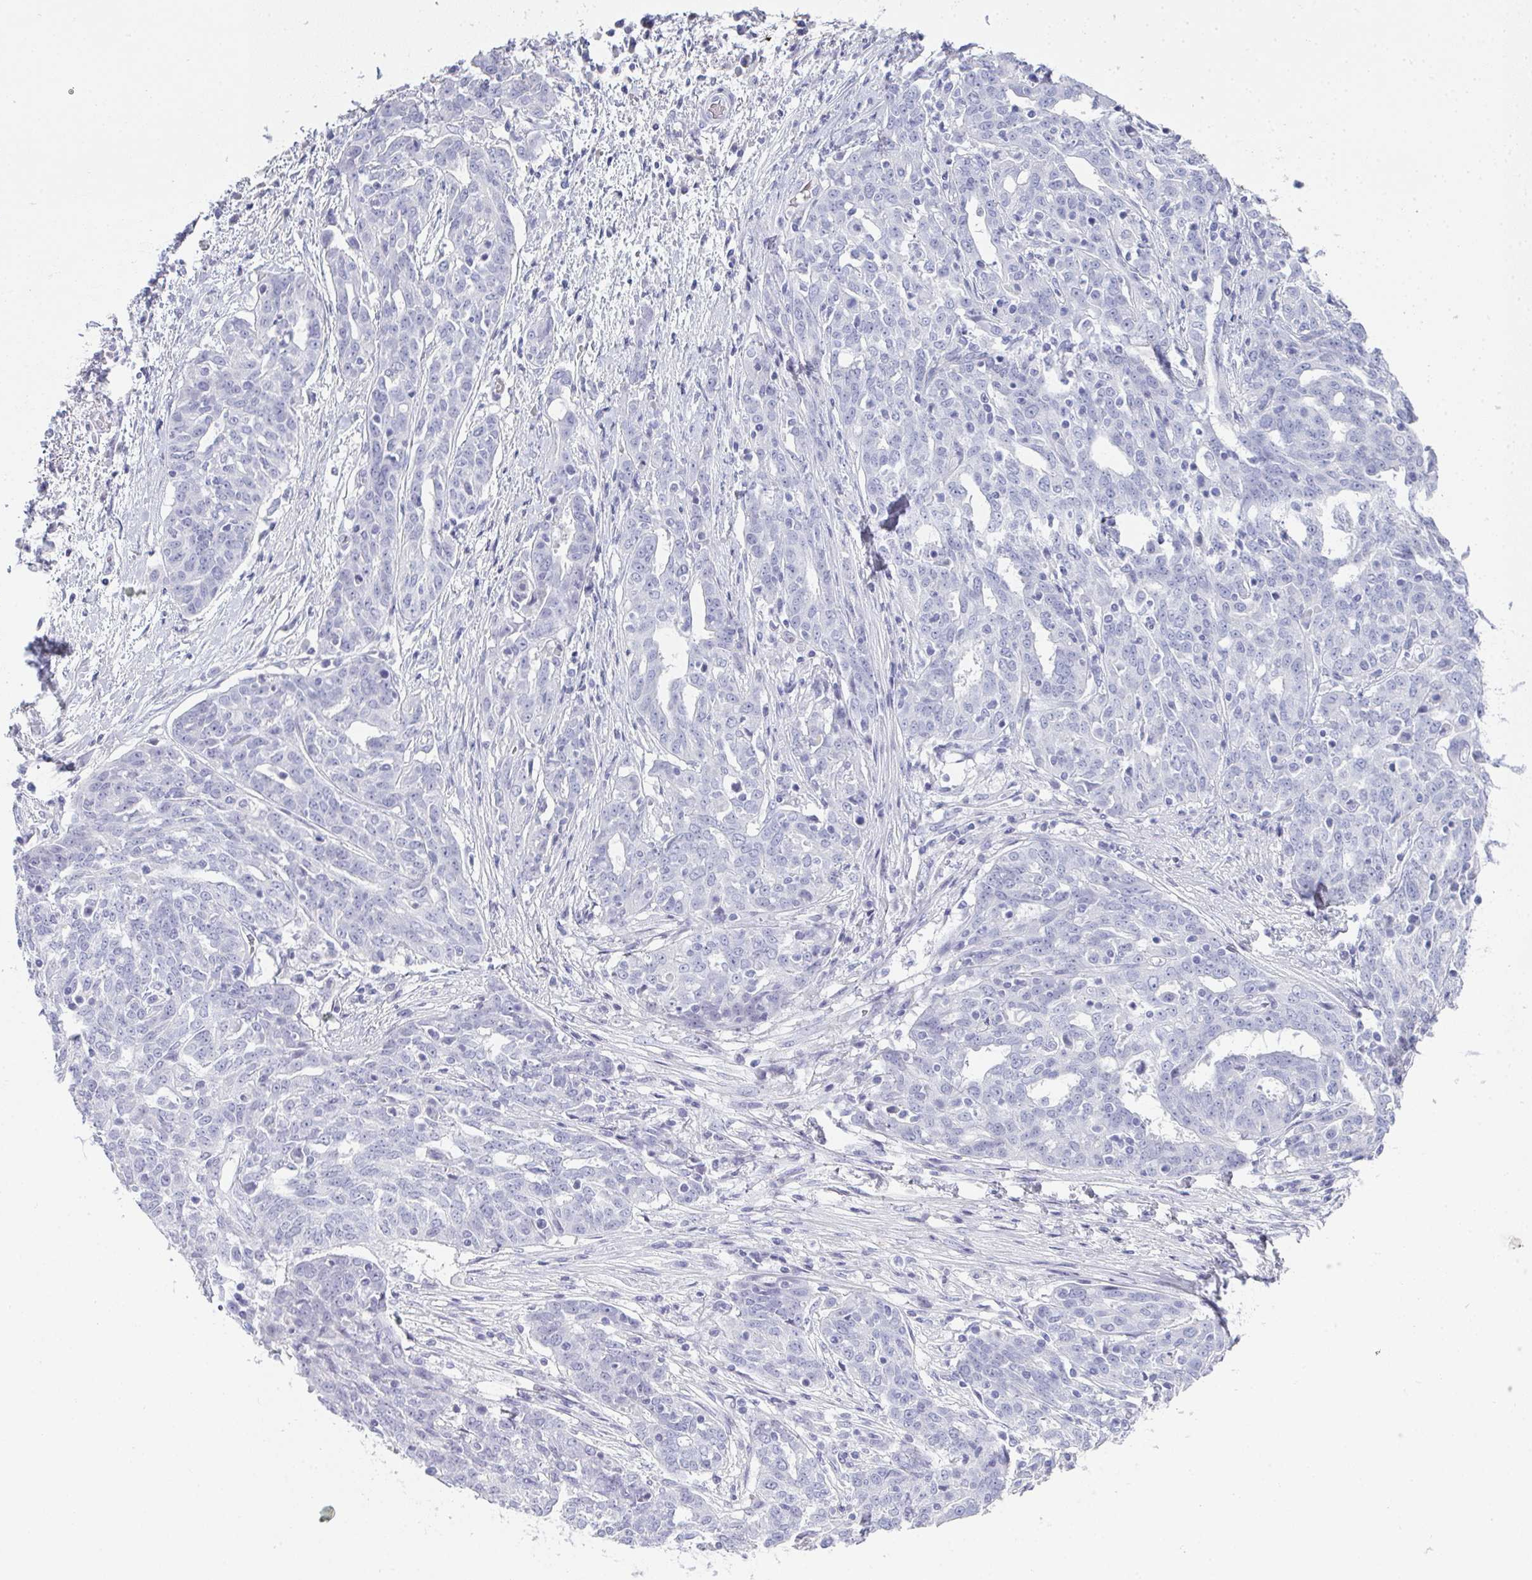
{"staining": {"intensity": "negative", "quantity": "none", "location": "none"}, "tissue": "ovarian cancer", "cell_type": "Tumor cells", "image_type": "cancer", "snomed": [{"axis": "morphology", "description": "Cystadenocarcinoma, serous, NOS"}, {"axis": "topography", "description": "Ovary"}], "caption": "DAB immunohistochemical staining of human ovarian cancer exhibits no significant expression in tumor cells. (Brightfield microscopy of DAB (3,3'-diaminobenzidine) immunohistochemistry at high magnification).", "gene": "SLC36A2", "patient": {"sex": "female", "age": 67}}